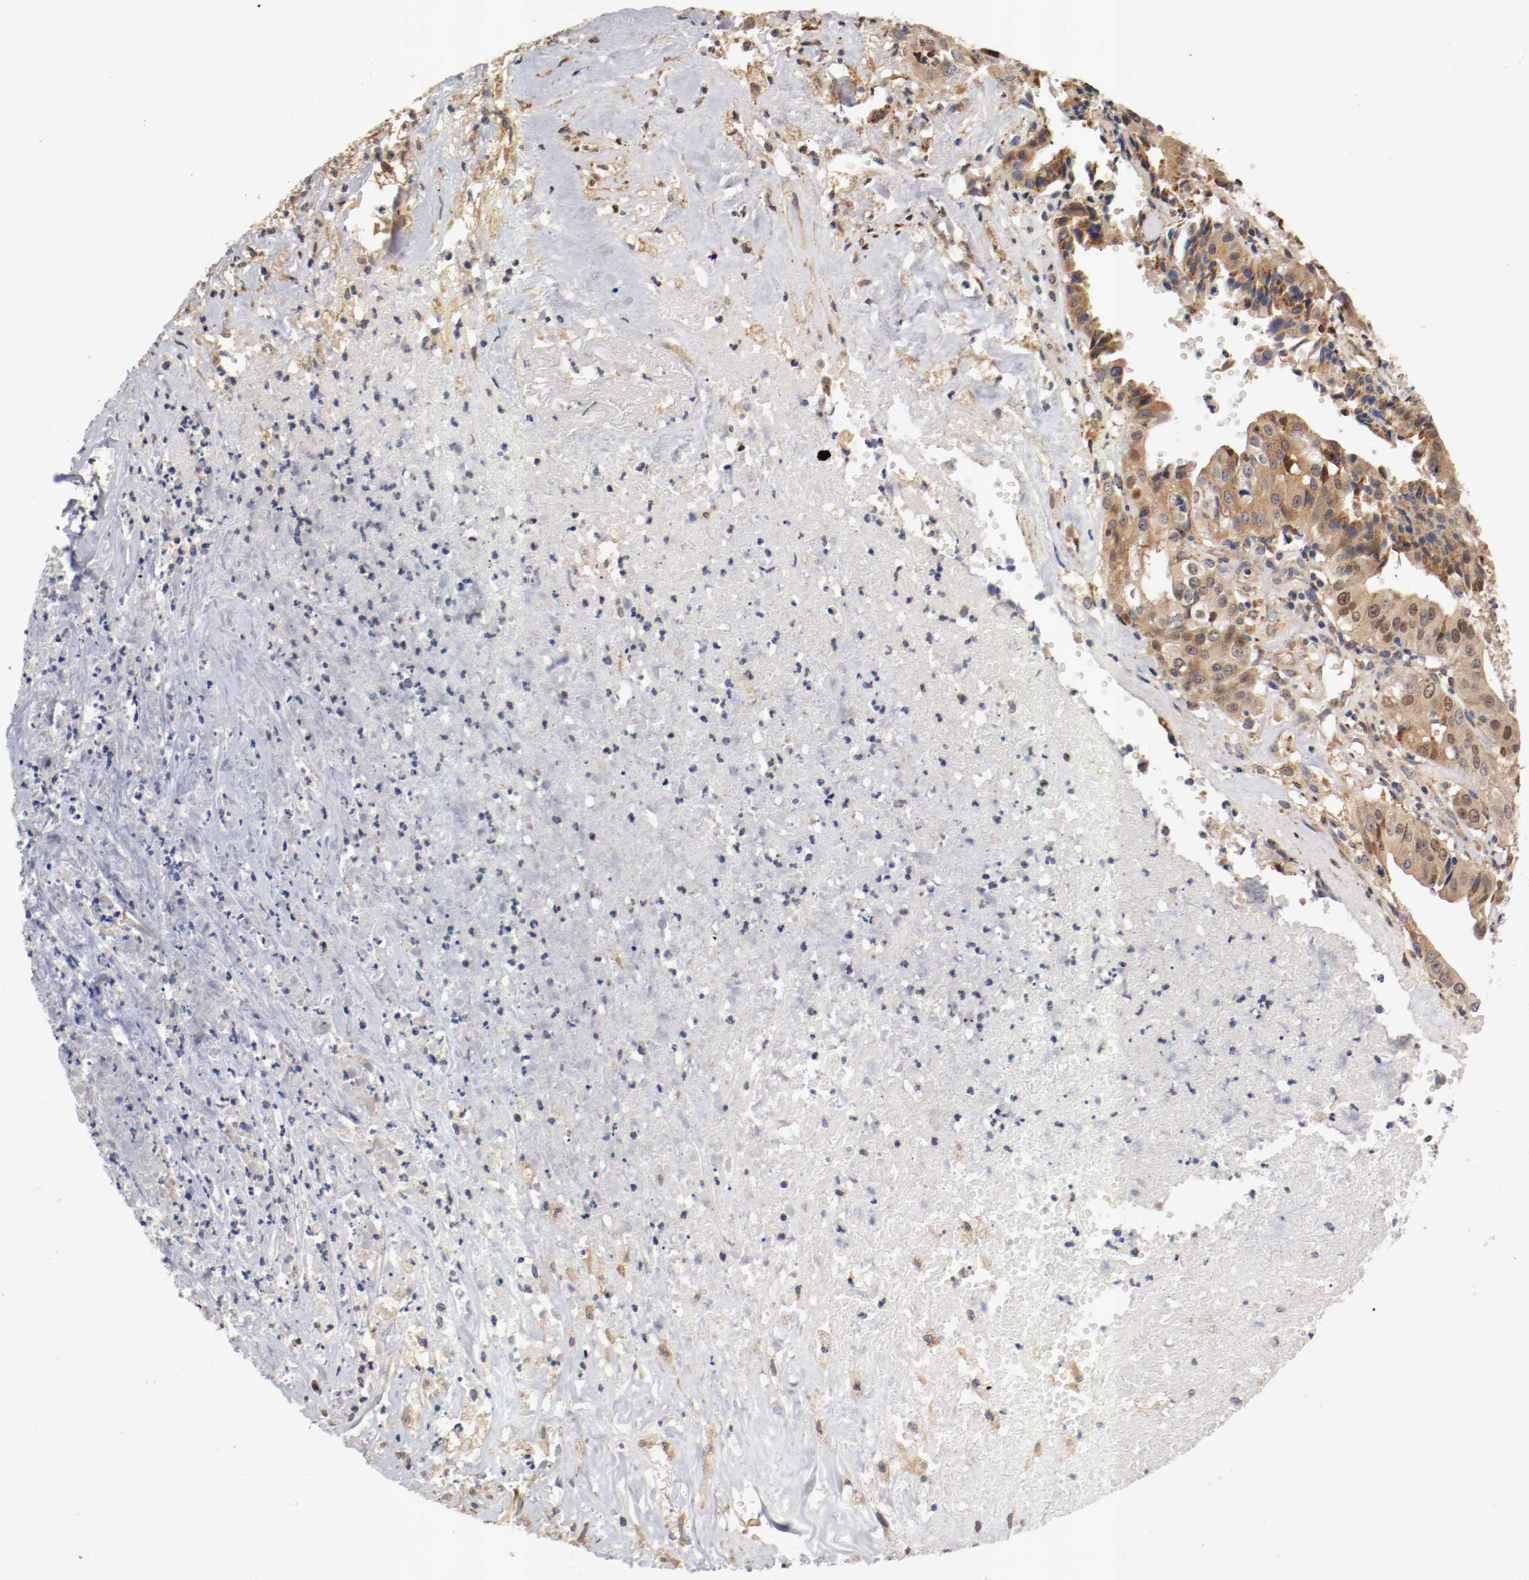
{"staining": {"intensity": "moderate", "quantity": ">75%", "location": "cytoplasmic/membranous"}, "tissue": "liver cancer", "cell_type": "Tumor cells", "image_type": "cancer", "snomed": [{"axis": "morphology", "description": "Cholangiocarcinoma"}, {"axis": "topography", "description": "Liver"}], "caption": "Immunohistochemistry (IHC) photomicrograph of neoplastic tissue: human cholangiocarcinoma (liver) stained using immunohistochemistry (IHC) demonstrates medium levels of moderate protein expression localized specifically in the cytoplasmic/membranous of tumor cells, appearing as a cytoplasmic/membranous brown color.", "gene": "TNFSF13", "patient": {"sex": "female", "age": 61}}